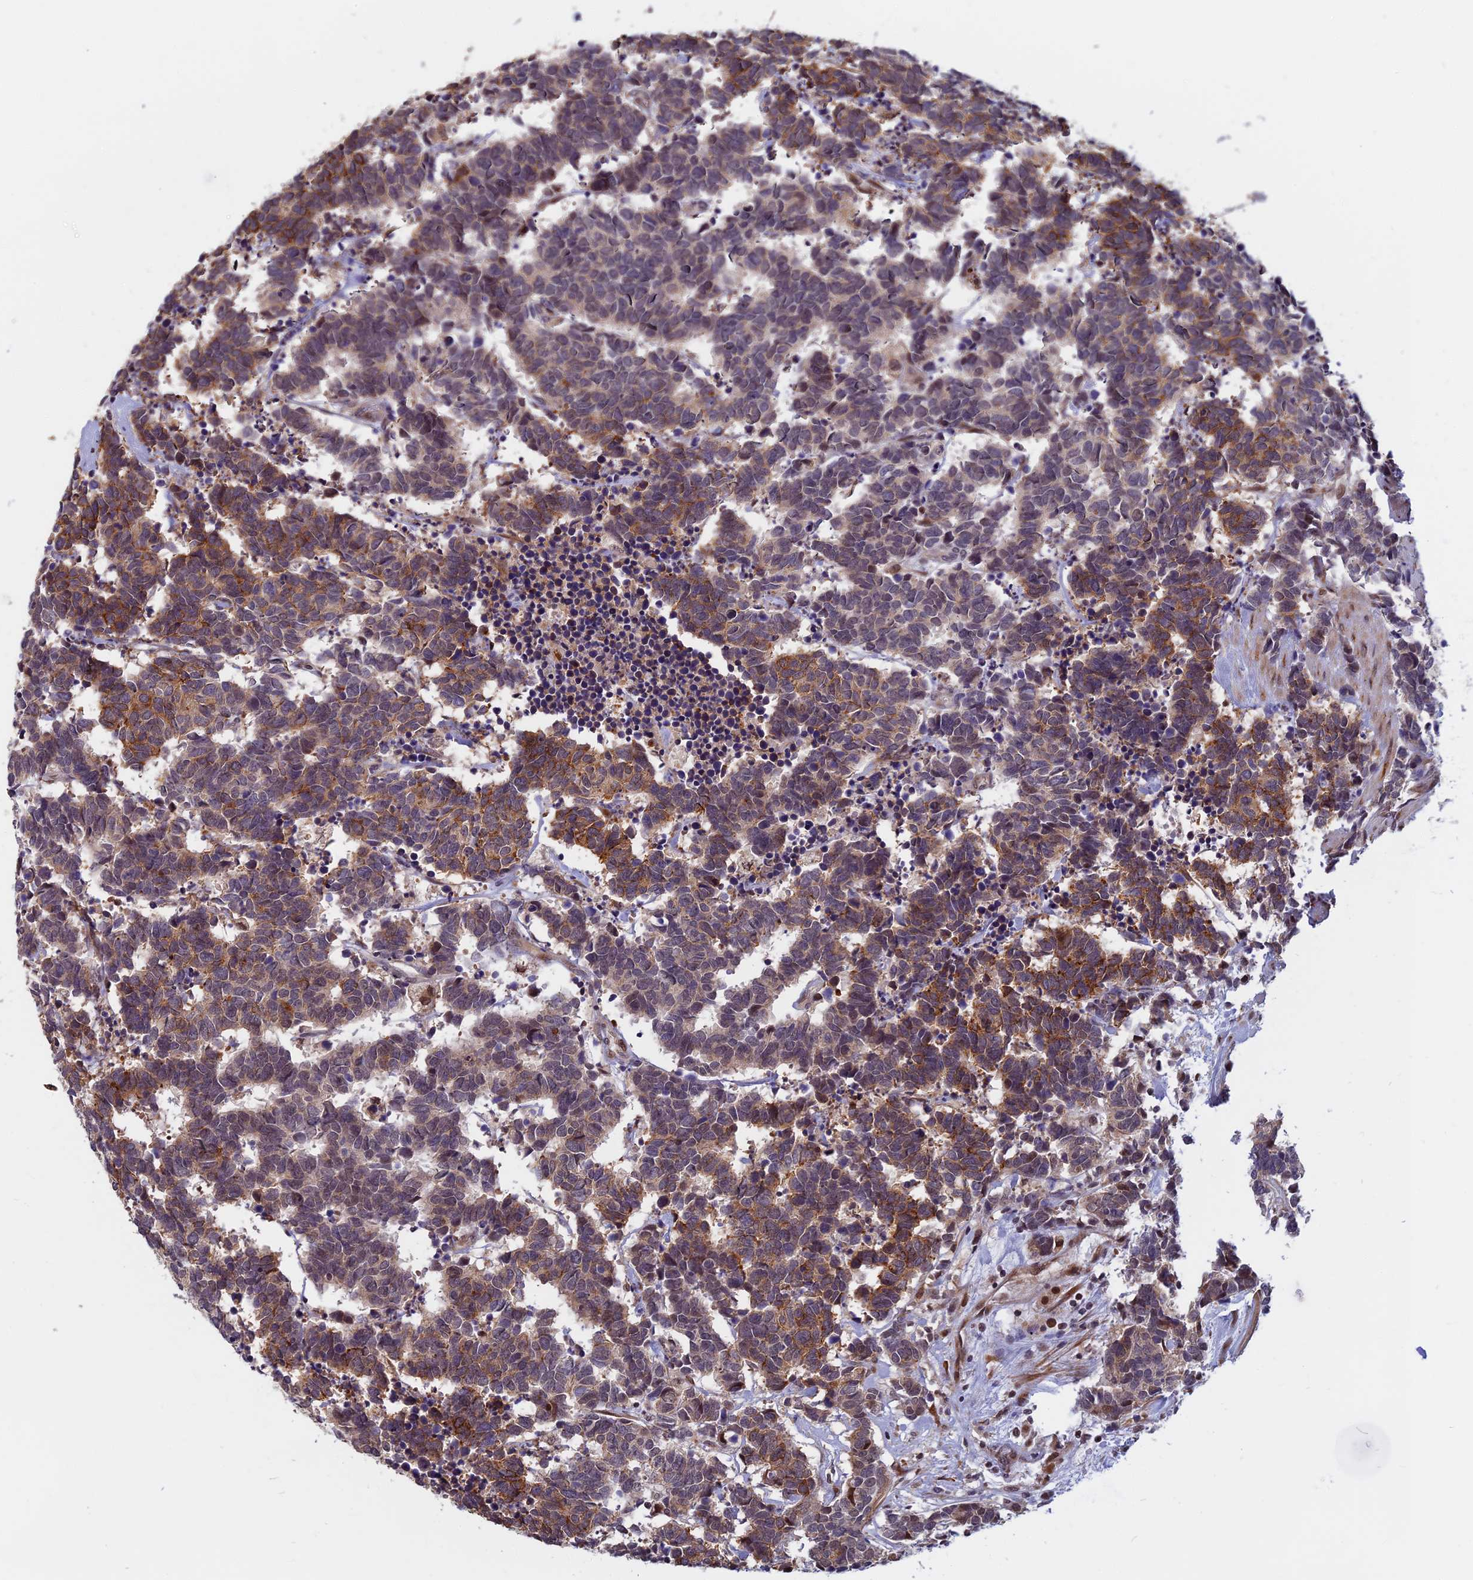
{"staining": {"intensity": "moderate", "quantity": "25%-75%", "location": "cytoplasmic/membranous"}, "tissue": "carcinoid", "cell_type": "Tumor cells", "image_type": "cancer", "snomed": [{"axis": "morphology", "description": "Carcinoma, NOS"}, {"axis": "morphology", "description": "Carcinoid, malignant, NOS"}, {"axis": "topography", "description": "Urinary bladder"}], "caption": "Immunohistochemical staining of human carcinoid demonstrates medium levels of moderate cytoplasmic/membranous staining in approximately 25%-75% of tumor cells. (brown staining indicates protein expression, while blue staining denotes nuclei).", "gene": "CCDC113", "patient": {"sex": "male", "age": 57}}